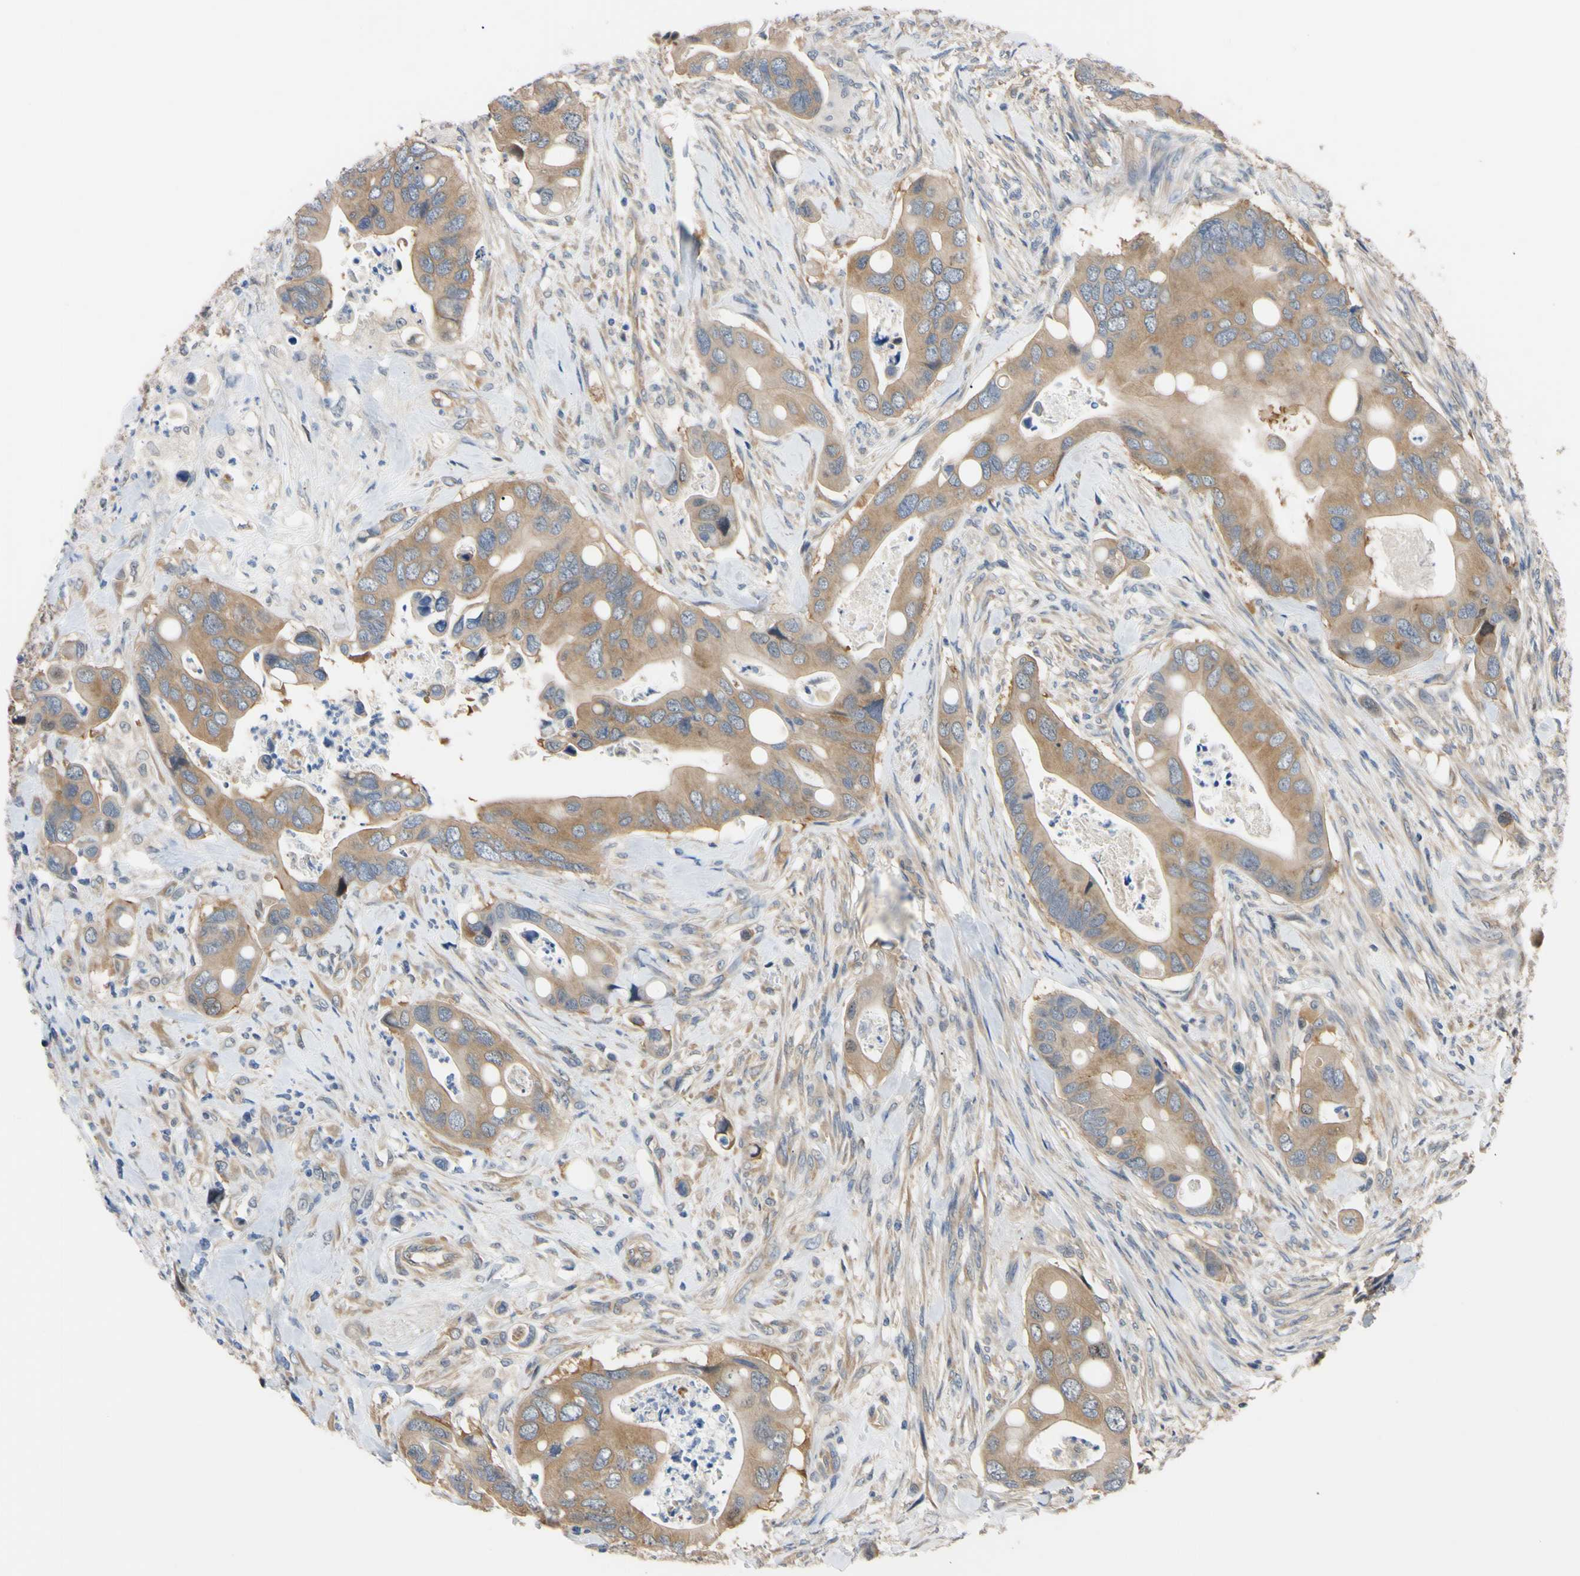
{"staining": {"intensity": "weak", "quantity": ">75%", "location": "cytoplasmic/membranous"}, "tissue": "colorectal cancer", "cell_type": "Tumor cells", "image_type": "cancer", "snomed": [{"axis": "morphology", "description": "Adenocarcinoma, NOS"}, {"axis": "topography", "description": "Rectum"}], "caption": "Protein analysis of colorectal cancer tissue exhibits weak cytoplasmic/membranous positivity in approximately >75% of tumor cells. The protein of interest is shown in brown color, while the nuclei are stained blue.", "gene": "RARS1", "patient": {"sex": "female", "age": 57}}